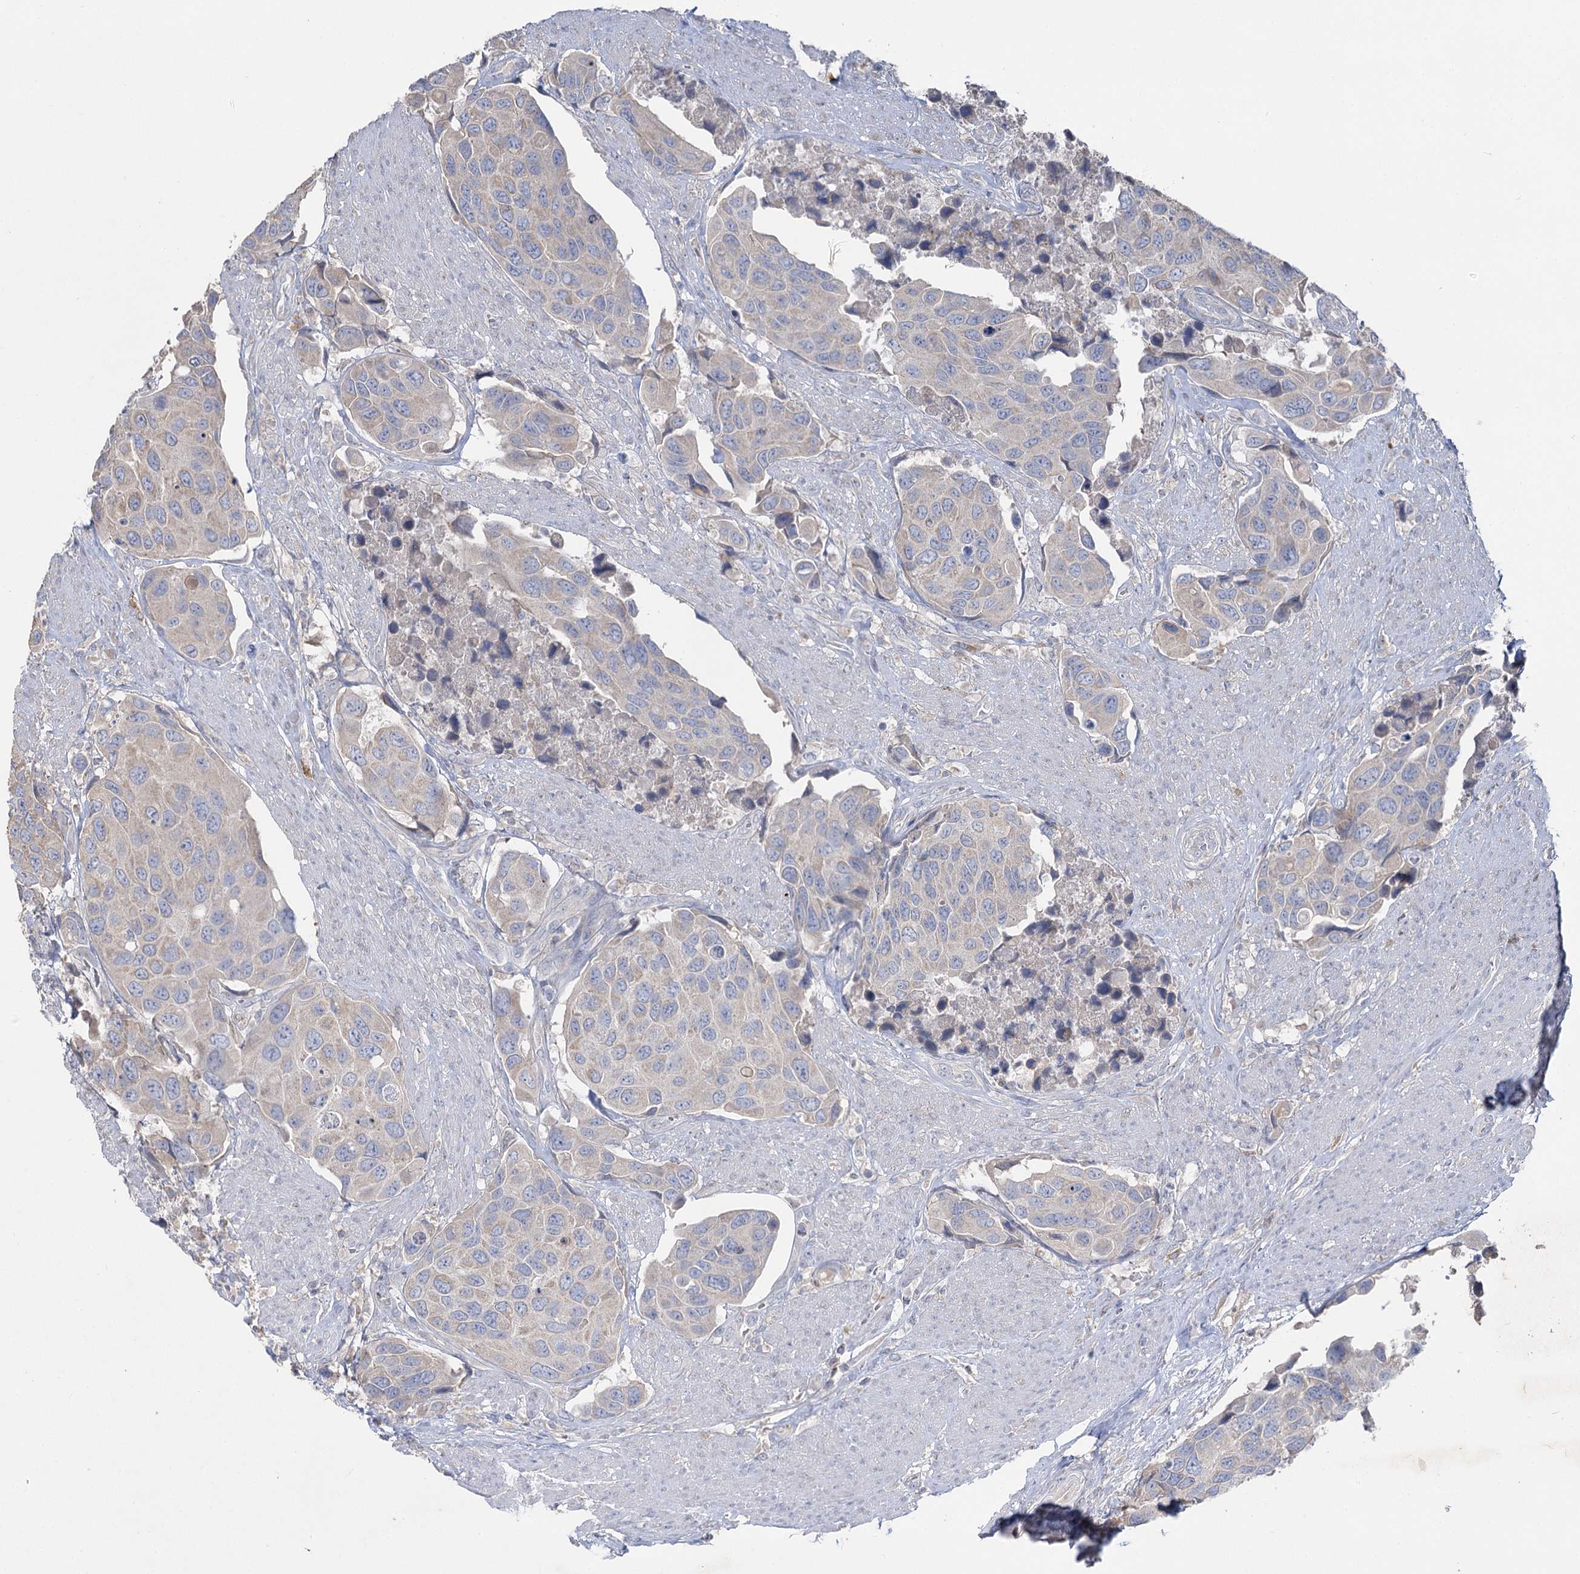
{"staining": {"intensity": "negative", "quantity": "none", "location": "none"}, "tissue": "urothelial cancer", "cell_type": "Tumor cells", "image_type": "cancer", "snomed": [{"axis": "morphology", "description": "Urothelial carcinoma, High grade"}, {"axis": "topography", "description": "Urinary bladder"}], "caption": "Histopathology image shows no significant protein positivity in tumor cells of high-grade urothelial carcinoma.", "gene": "IL1RAP", "patient": {"sex": "male", "age": 74}}